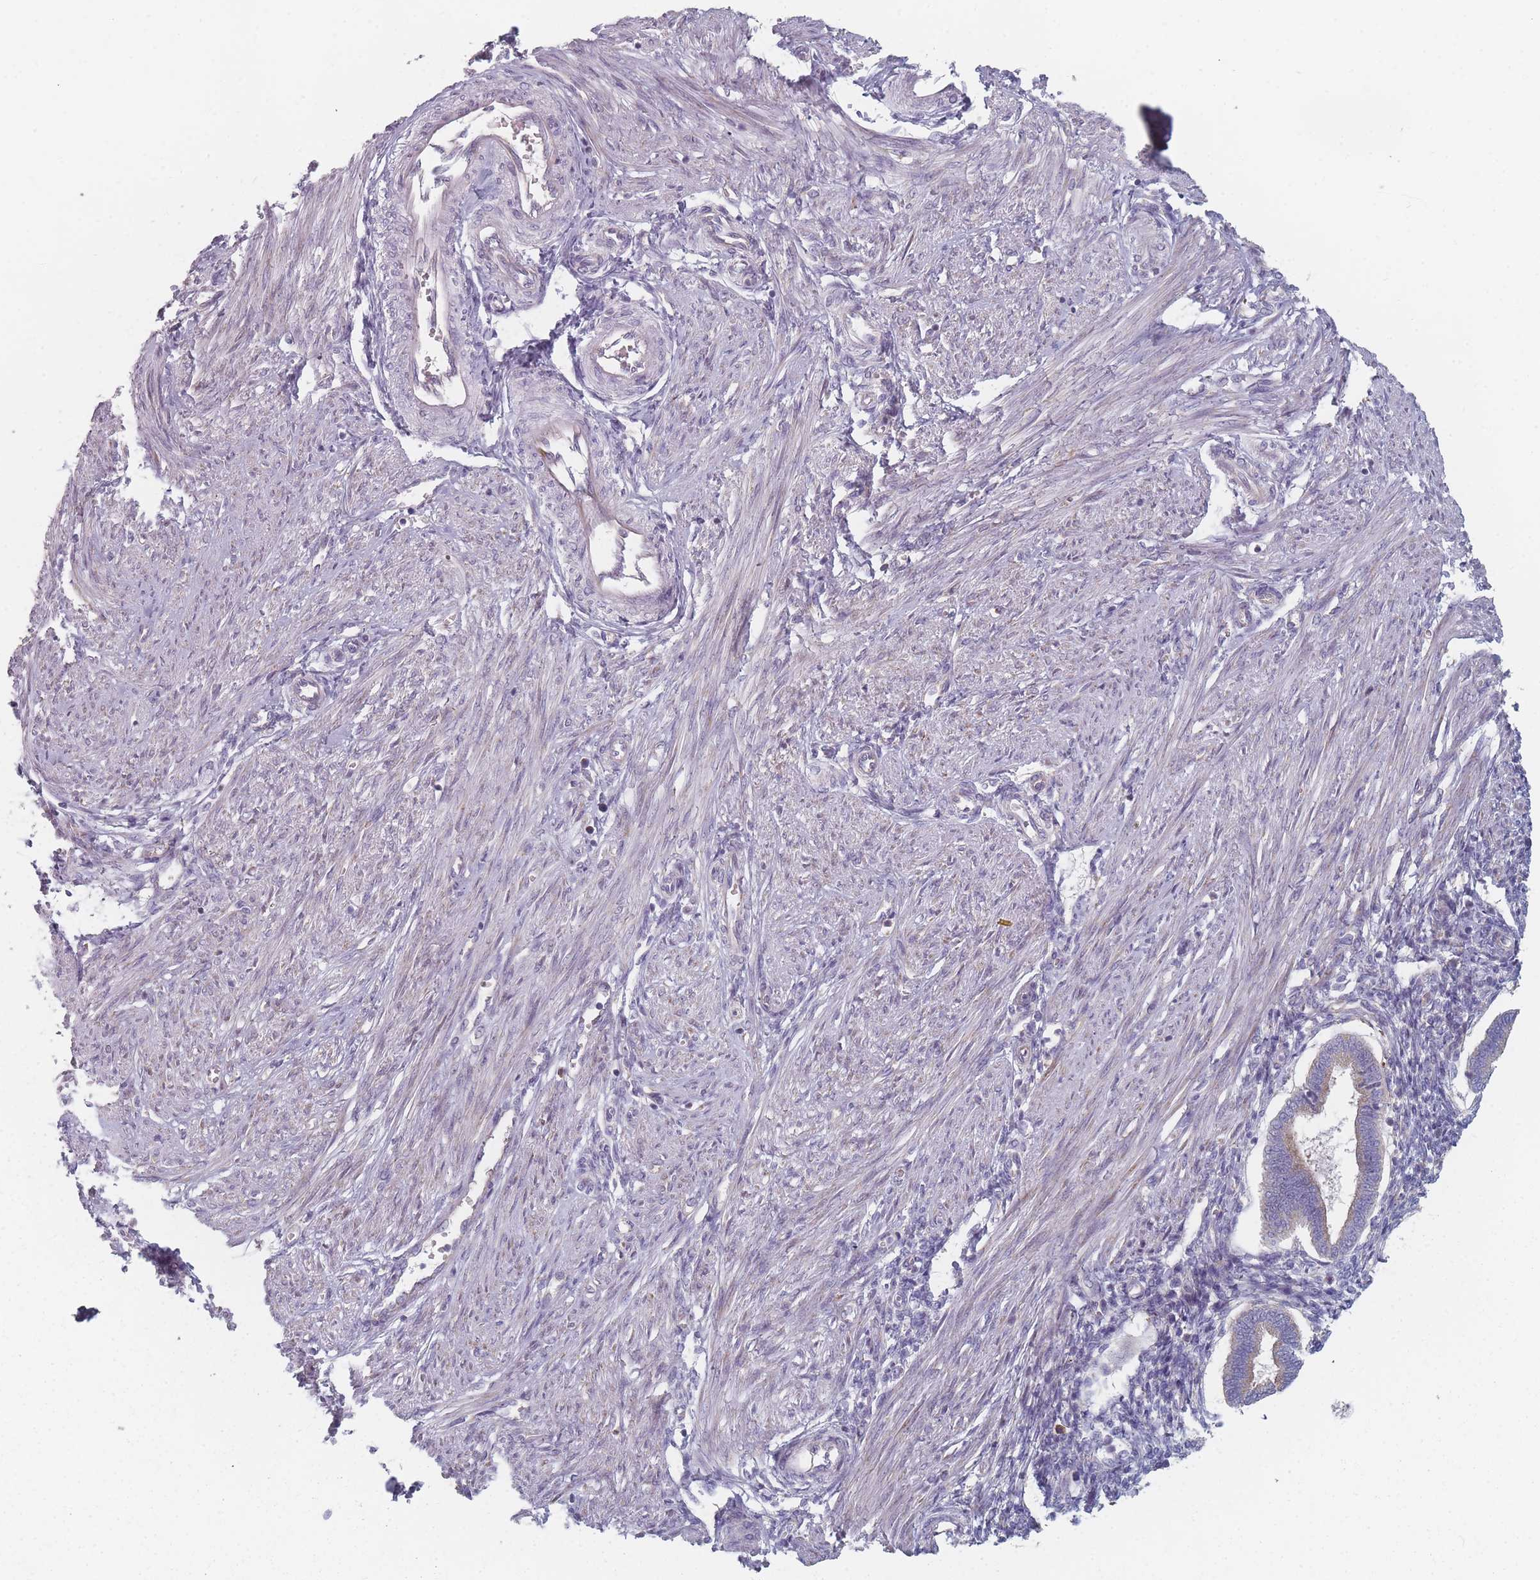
{"staining": {"intensity": "negative", "quantity": "none", "location": "none"}, "tissue": "endometrium", "cell_type": "Cells in endometrial stroma", "image_type": "normal", "snomed": [{"axis": "morphology", "description": "Normal tissue, NOS"}, {"axis": "topography", "description": "Endometrium"}], "caption": "Unremarkable endometrium was stained to show a protein in brown. There is no significant positivity in cells in endometrial stroma. (DAB IHC, high magnification).", "gene": "CACNG5", "patient": {"sex": "female", "age": 24}}